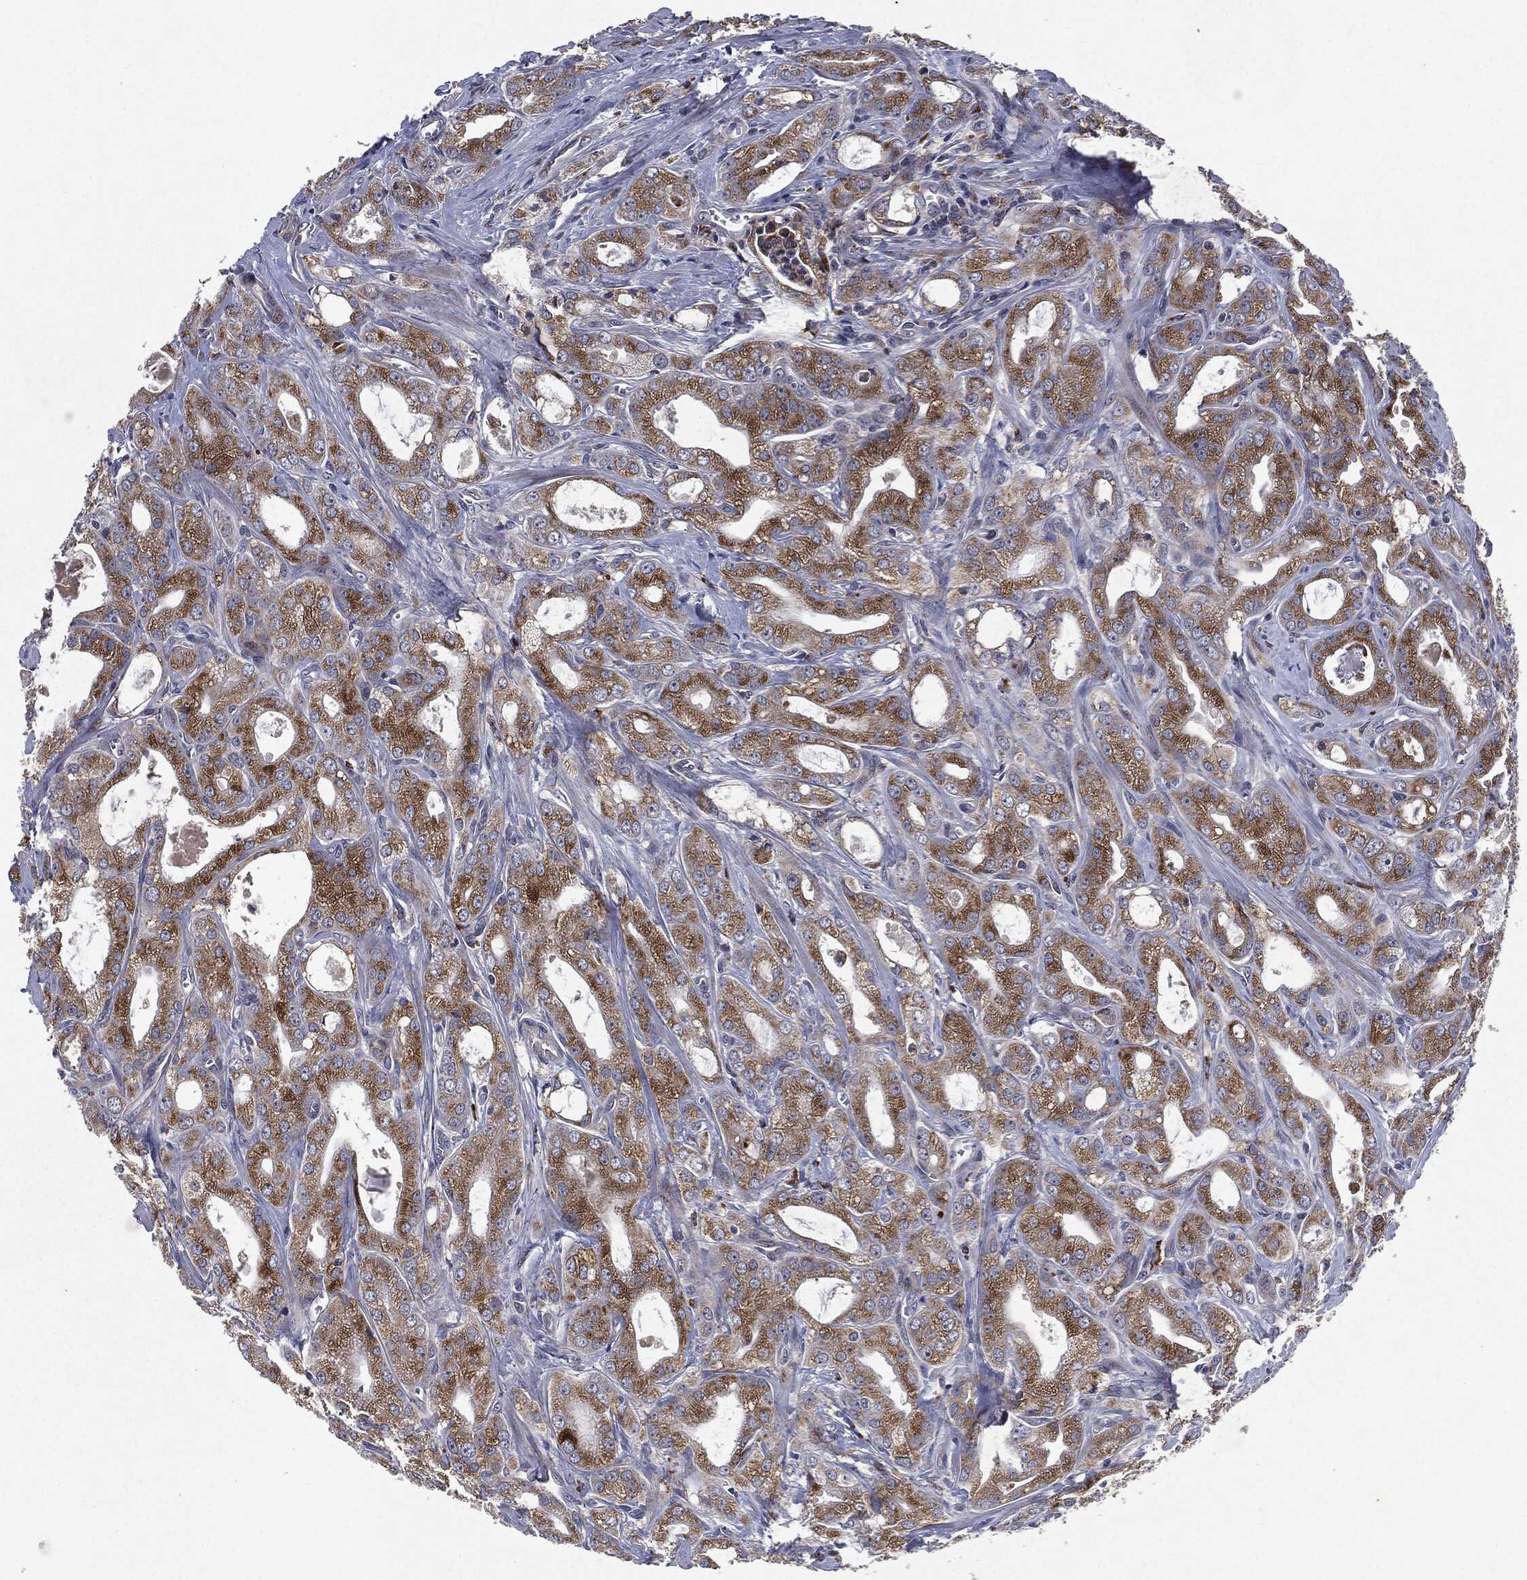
{"staining": {"intensity": "moderate", "quantity": "25%-75%", "location": "cytoplasmic/membranous"}, "tissue": "prostate cancer", "cell_type": "Tumor cells", "image_type": "cancer", "snomed": [{"axis": "morphology", "description": "Adenocarcinoma, NOS"}, {"axis": "morphology", "description": "Adenocarcinoma, High grade"}, {"axis": "topography", "description": "Prostate"}], "caption": "Immunohistochemistry of prostate cancer shows medium levels of moderate cytoplasmic/membranous positivity in about 25%-75% of tumor cells. (DAB IHC, brown staining for protein, blue staining for nuclei).", "gene": "SLC31A2", "patient": {"sex": "male", "age": 70}}